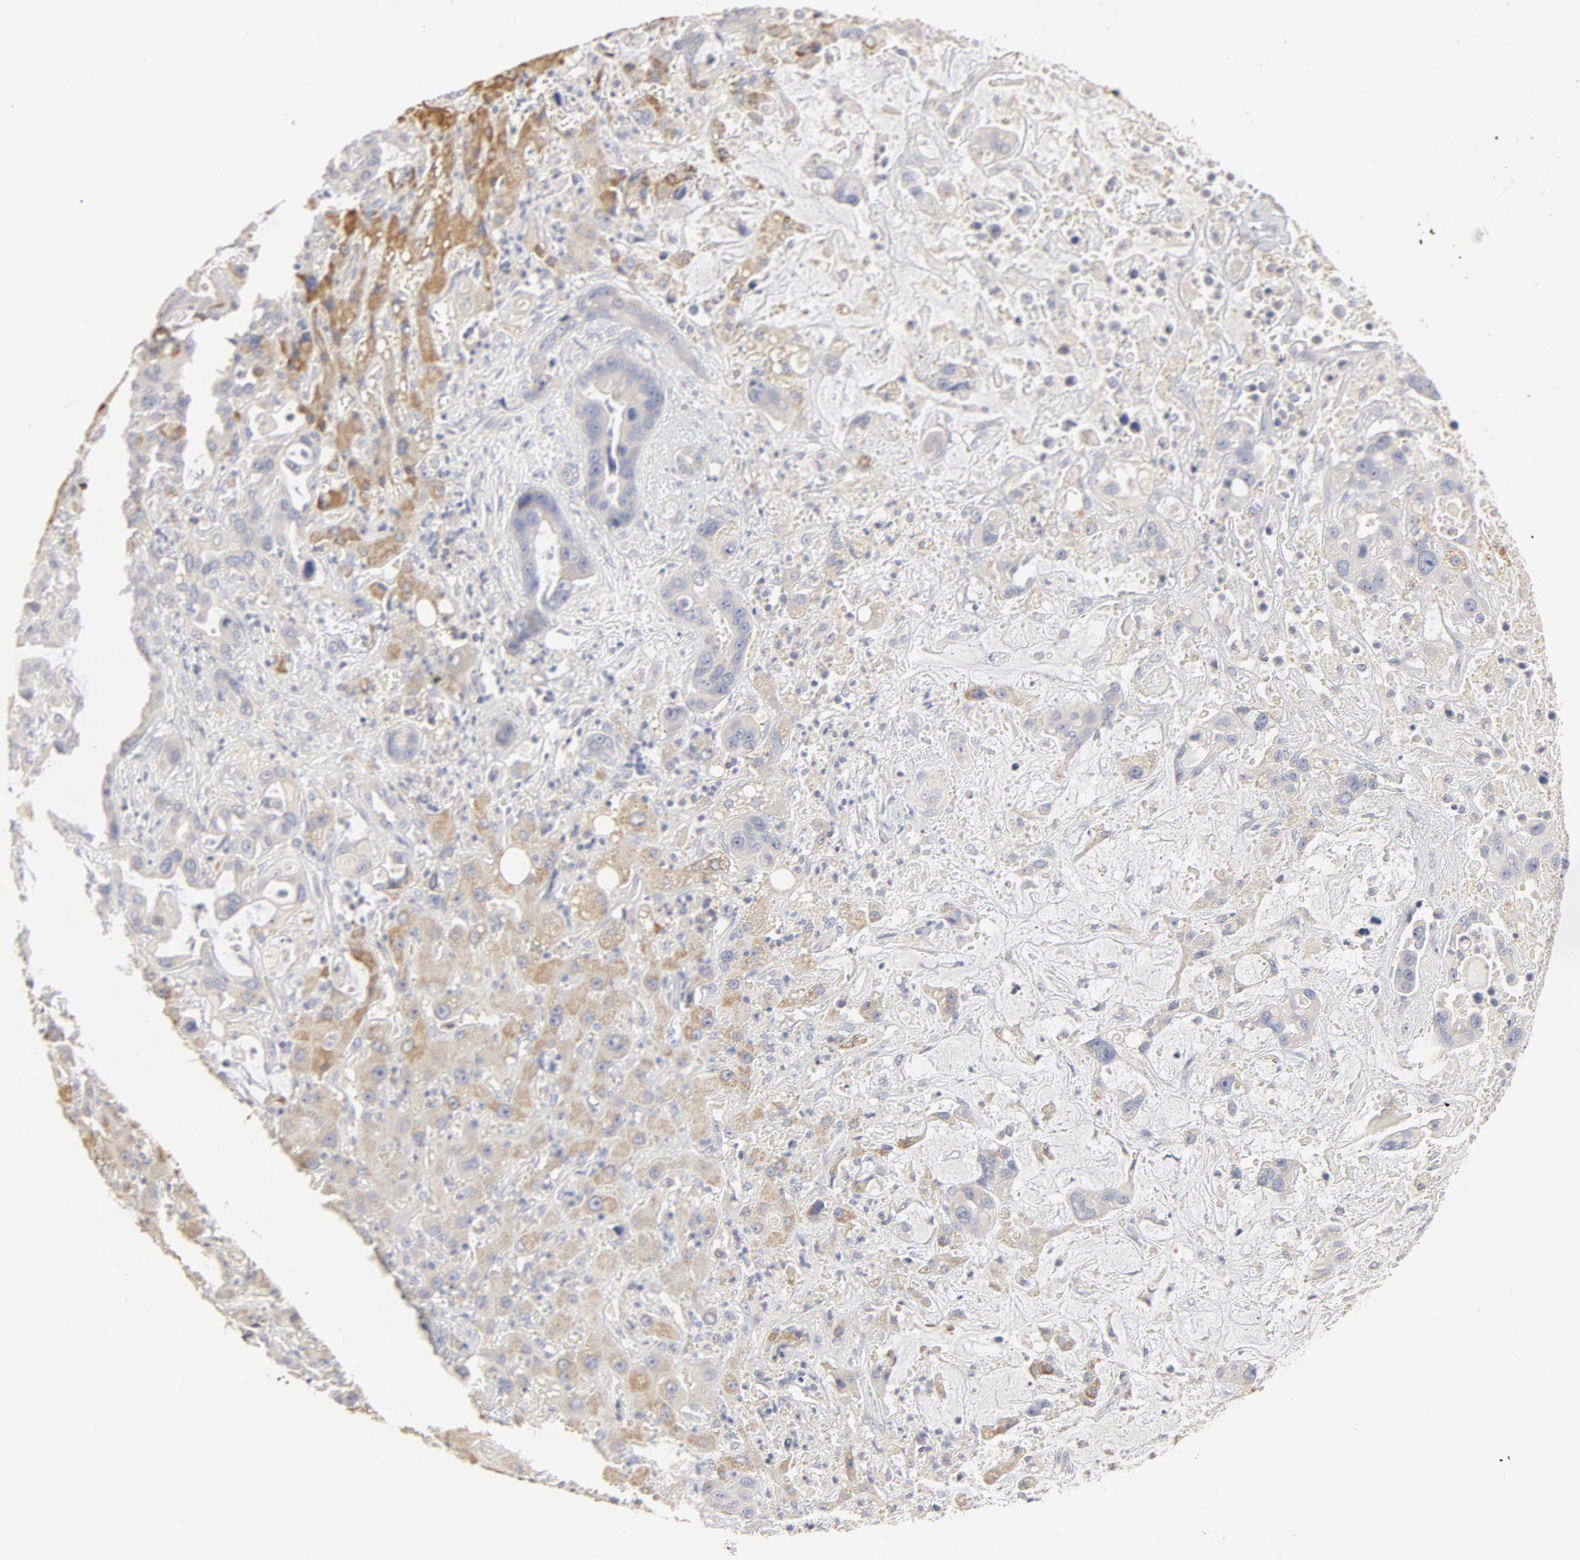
{"staining": {"intensity": "negative", "quantity": "none", "location": "none"}, "tissue": "liver cancer", "cell_type": "Tumor cells", "image_type": "cancer", "snomed": [{"axis": "morphology", "description": "Cholangiocarcinoma"}, {"axis": "topography", "description": "Liver"}], "caption": "Tumor cells are negative for protein expression in human liver cancer.", "gene": "FCGBP", "patient": {"sex": "female", "age": 65}}